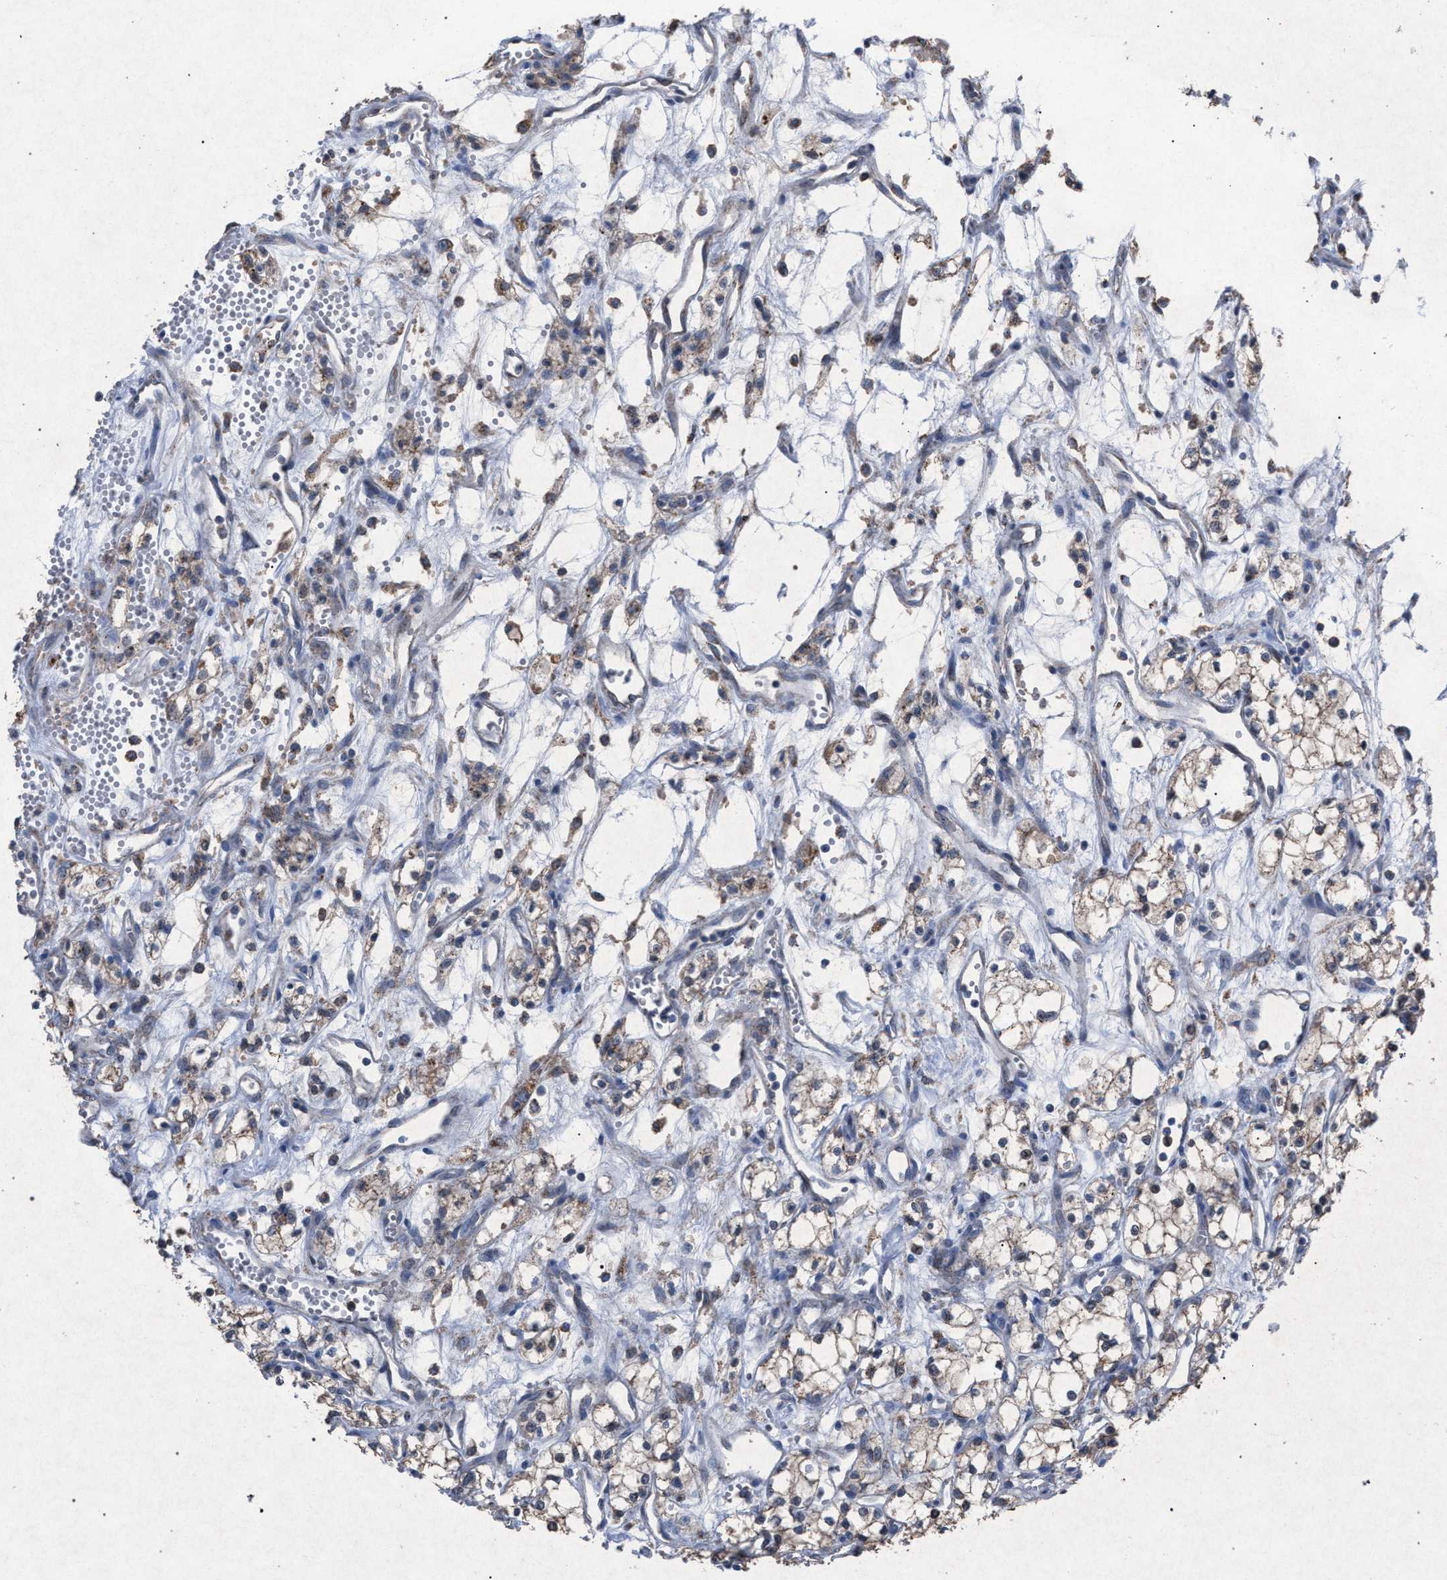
{"staining": {"intensity": "weak", "quantity": ">75%", "location": "cytoplasmic/membranous"}, "tissue": "renal cancer", "cell_type": "Tumor cells", "image_type": "cancer", "snomed": [{"axis": "morphology", "description": "Adenocarcinoma, NOS"}, {"axis": "topography", "description": "Kidney"}], "caption": "A brown stain shows weak cytoplasmic/membranous staining of a protein in renal adenocarcinoma tumor cells. (brown staining indicates protein expression, while blue staining denotes nuclei).", "gene": "HSD17B4", "patient": {"sex": "male", "age": 59}}